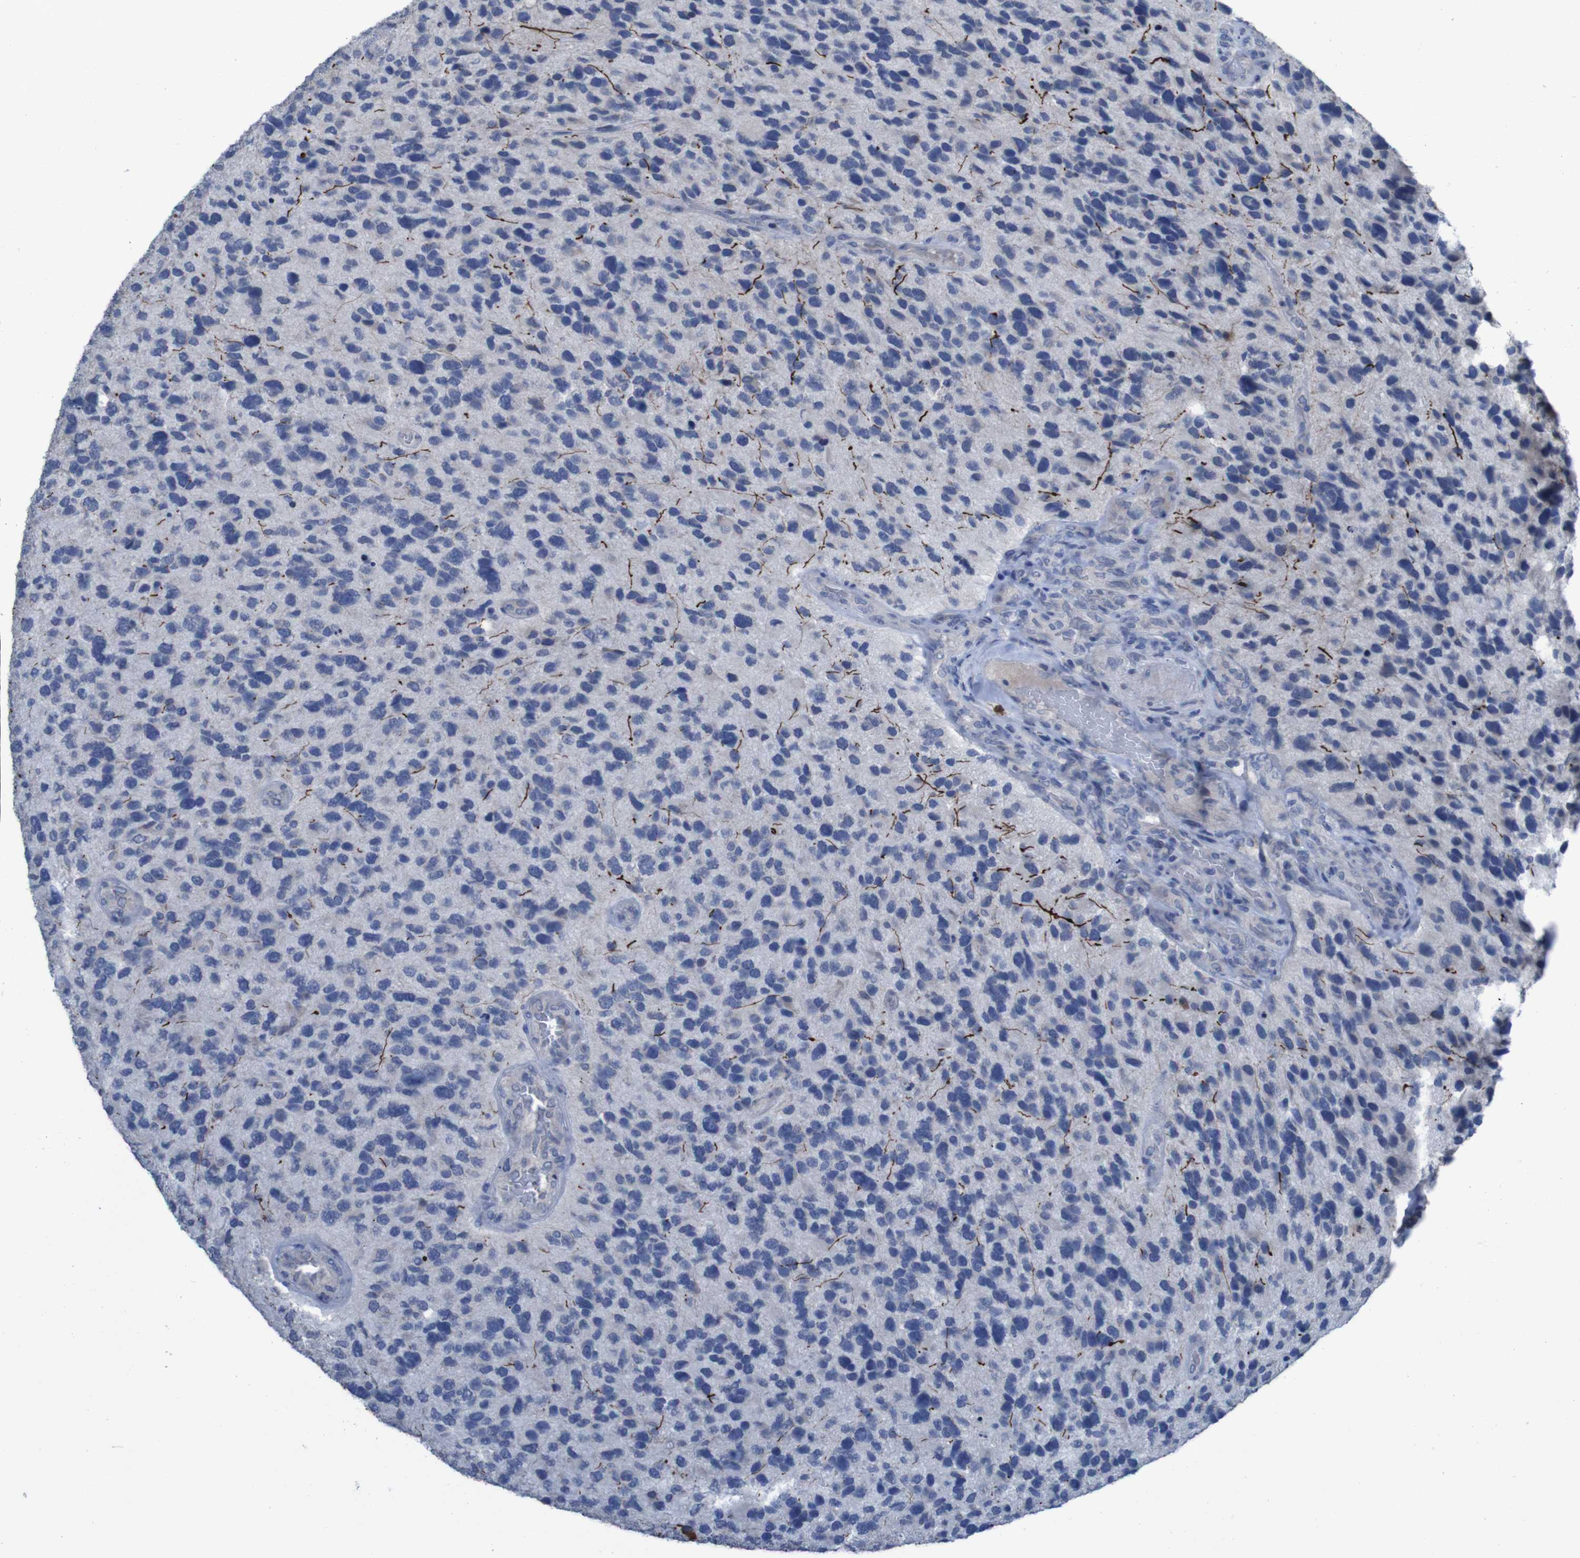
{"staining": {"intensity": "negative", "quantity": "none", "location": "none"}, "tissue": "glioma", "cell_type": "Tumor cells", "image_type": "cancer", "snomed": [{"axis": "morphology", "description": "Glioma, malignant, High grade"}, {"axis": "topography", "description": "Brain"}], "caption": "DAB immunohistochemical staining of human glioma reveals no significant expression in tumor cells.", "gene": "CLDN18", "patient": {"sex": "female", "age": 58}}